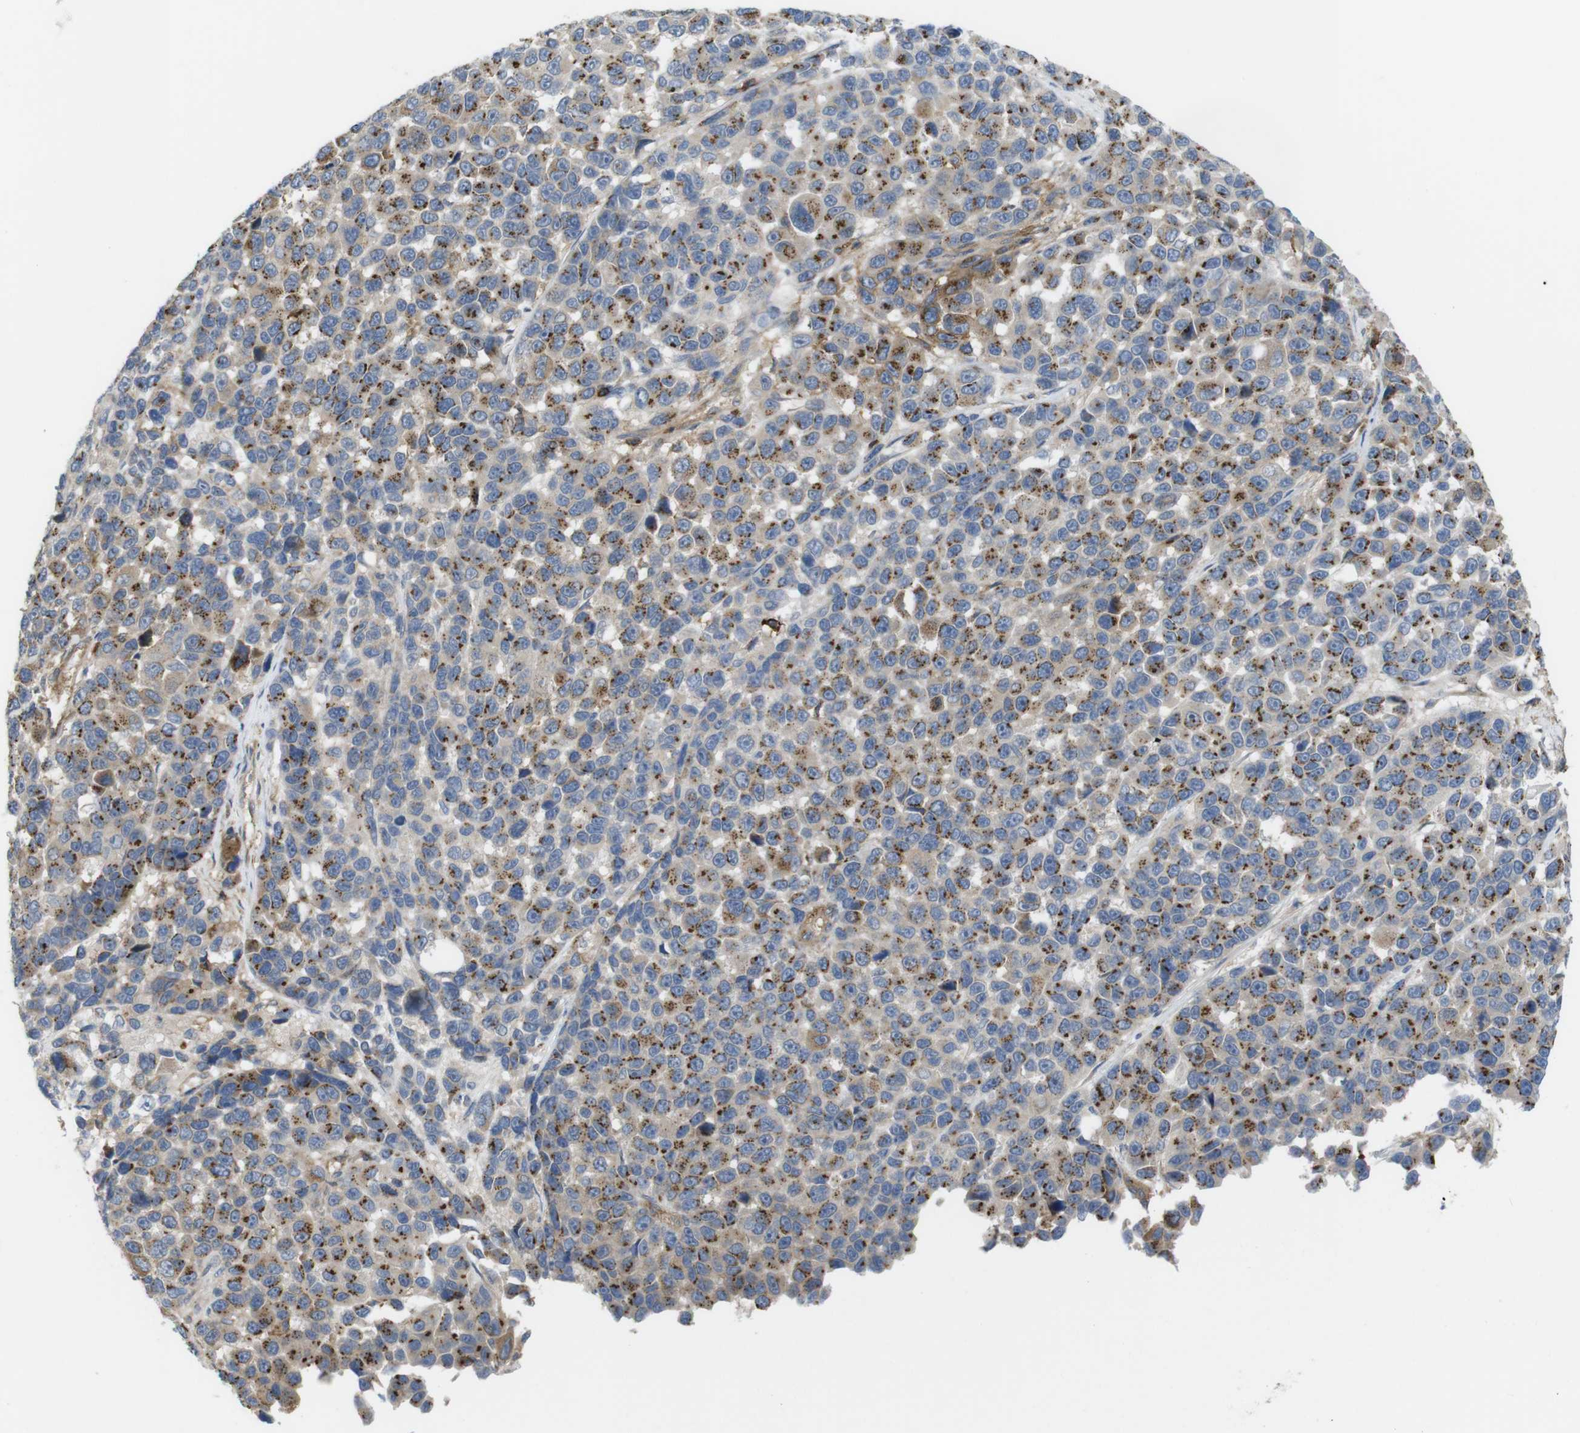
{"staining": {"intensity": "moderate", "quantity": "25%-75%", "location": "cytoplasmic/membranous"}, "tissue": "melanoma", "cell_type": "Tumor cells", "image_type": "cancer", "snomed": [{"axis": "morphology", "description": "Malignant melanoma, NOS"}, {"axis": "topography", "description": "Skin"}], "caption": "Moderate cytoplasmic/membranous positivity is appreciated in approximately 25%-75% of tumor cells in malignant melanoma.", "gene": "CCR6", "patient": {"sex": "male", "age": 53}}